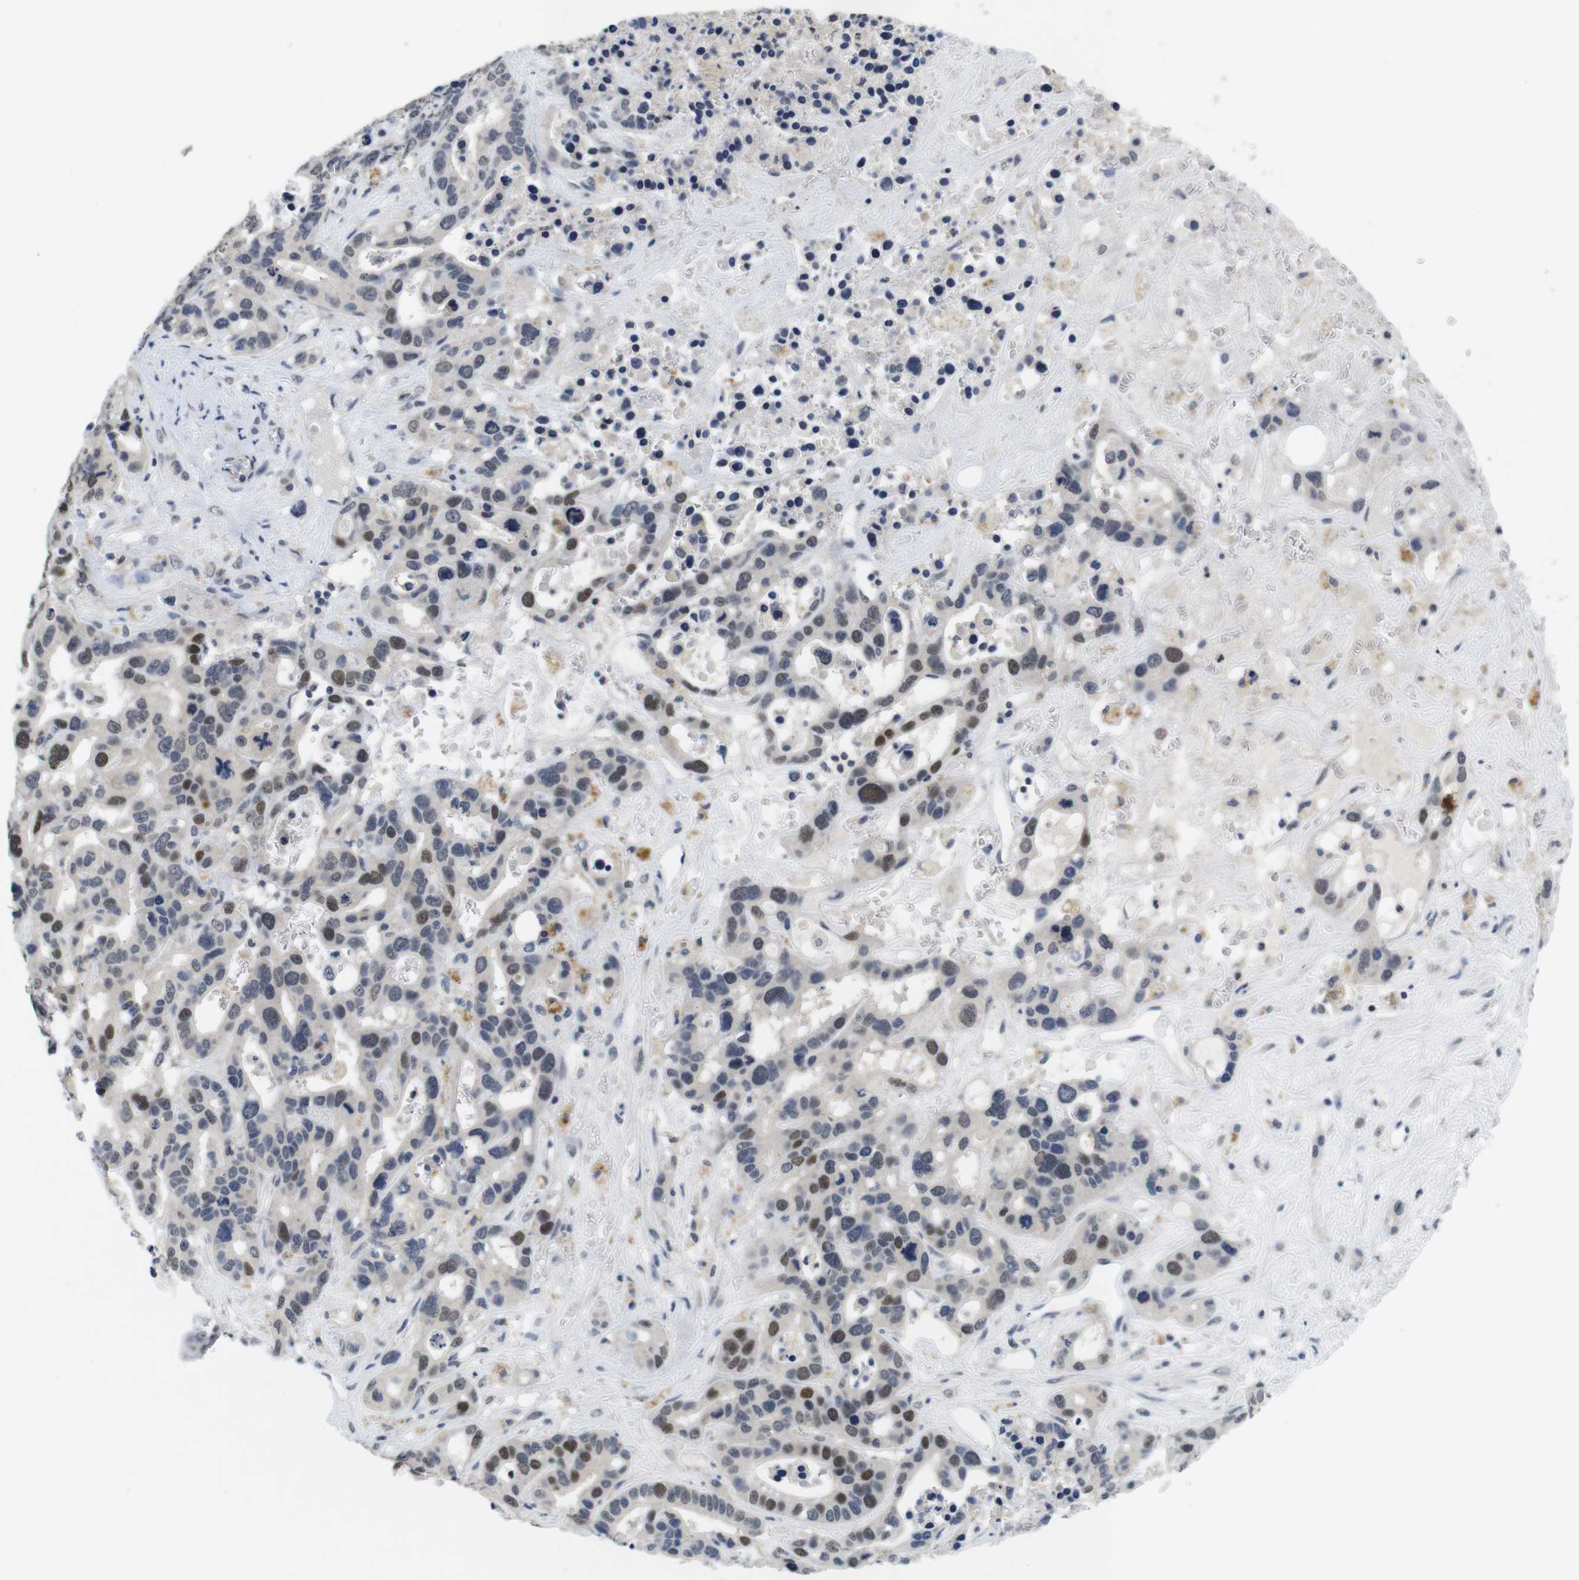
{"staining": {"intensity": "moderate", "quantity": "25%-75%", "location": "nuclear"}, "tissue": "liver cancer", "cell_type": "Tumor cells", "image_type": "cancer", "snomed": [{"axis": "morphology", "description": "Cholangiocarcinoma"}, {"axis": "topography", "description": "Liver"}], "caption": "DAB immunohistochemical staining of liver cholangiocarcinoma demonstrates moderate nuclear protein staining in approximately 25%-75% of tumor cells. (Stains: DAB in brown, nuclei in blue, Microscopy: brightfield microscopy at high magnification).", "gene": "SKP2", "patient": {"sex": "female", "age": 65}}